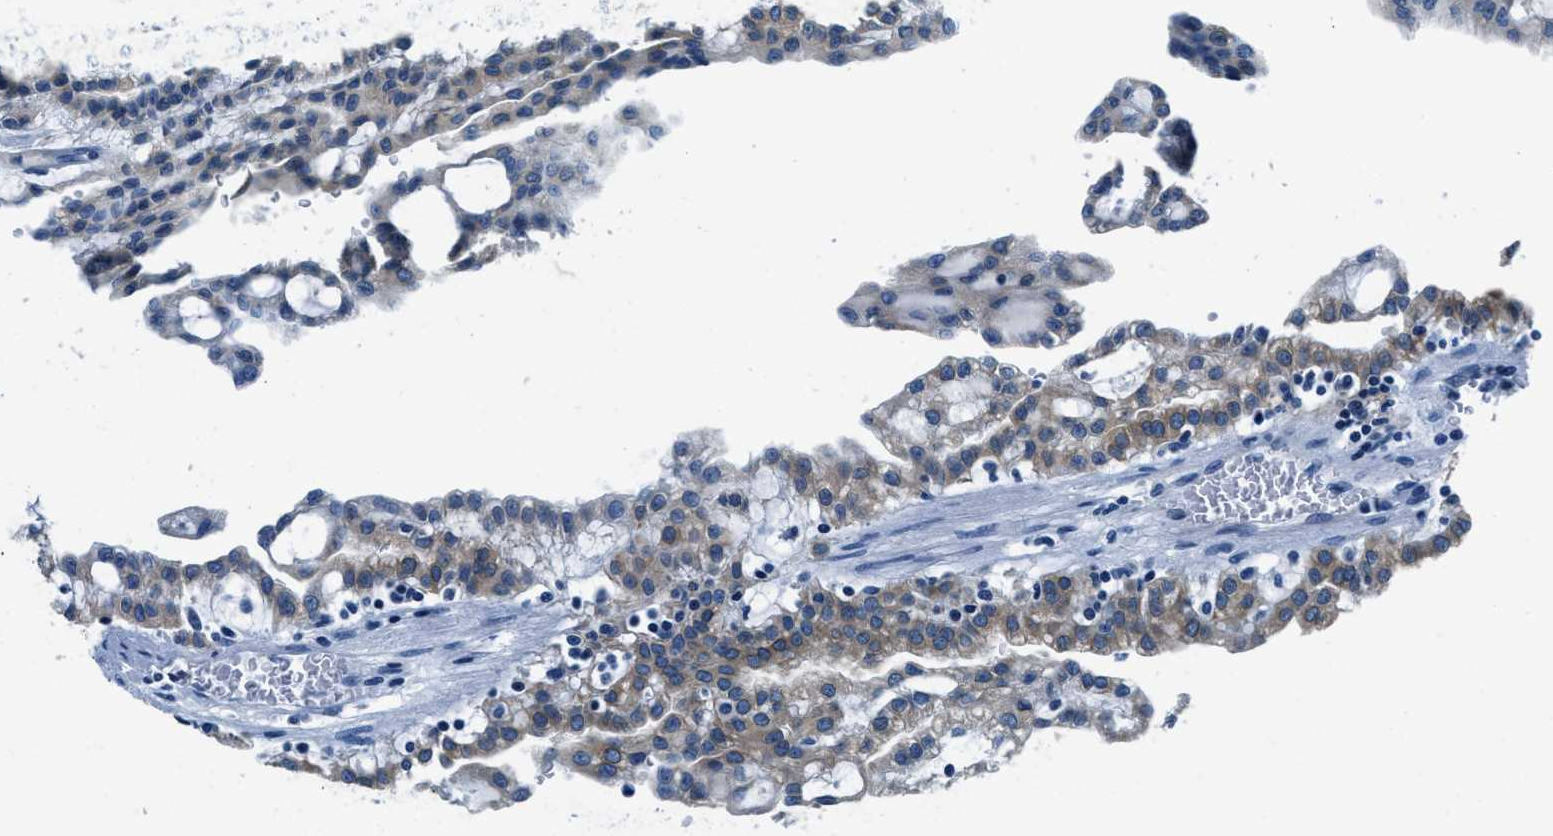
{"staining": {"intensity": "weak", "quantity": ">75%", "location": "cytoplasmic/membranous"}, "tissue": "renal cancer", "cell_type": "Tumor cells", "image_type": "cancer", "snomed": [{"axis": "morphology", "description": "Adenocarcinoma, NOS"}, {"axis": "topography", "description": "Kidney"}], "caption": "The image shows a brown stain indicating the presence of a protein in the cytoplasmic/membranous of tumor cells in renal cancer (adenocarcinoma).", "gene": "UBAC2", "patient": {"sex": "male", "age": 63}}